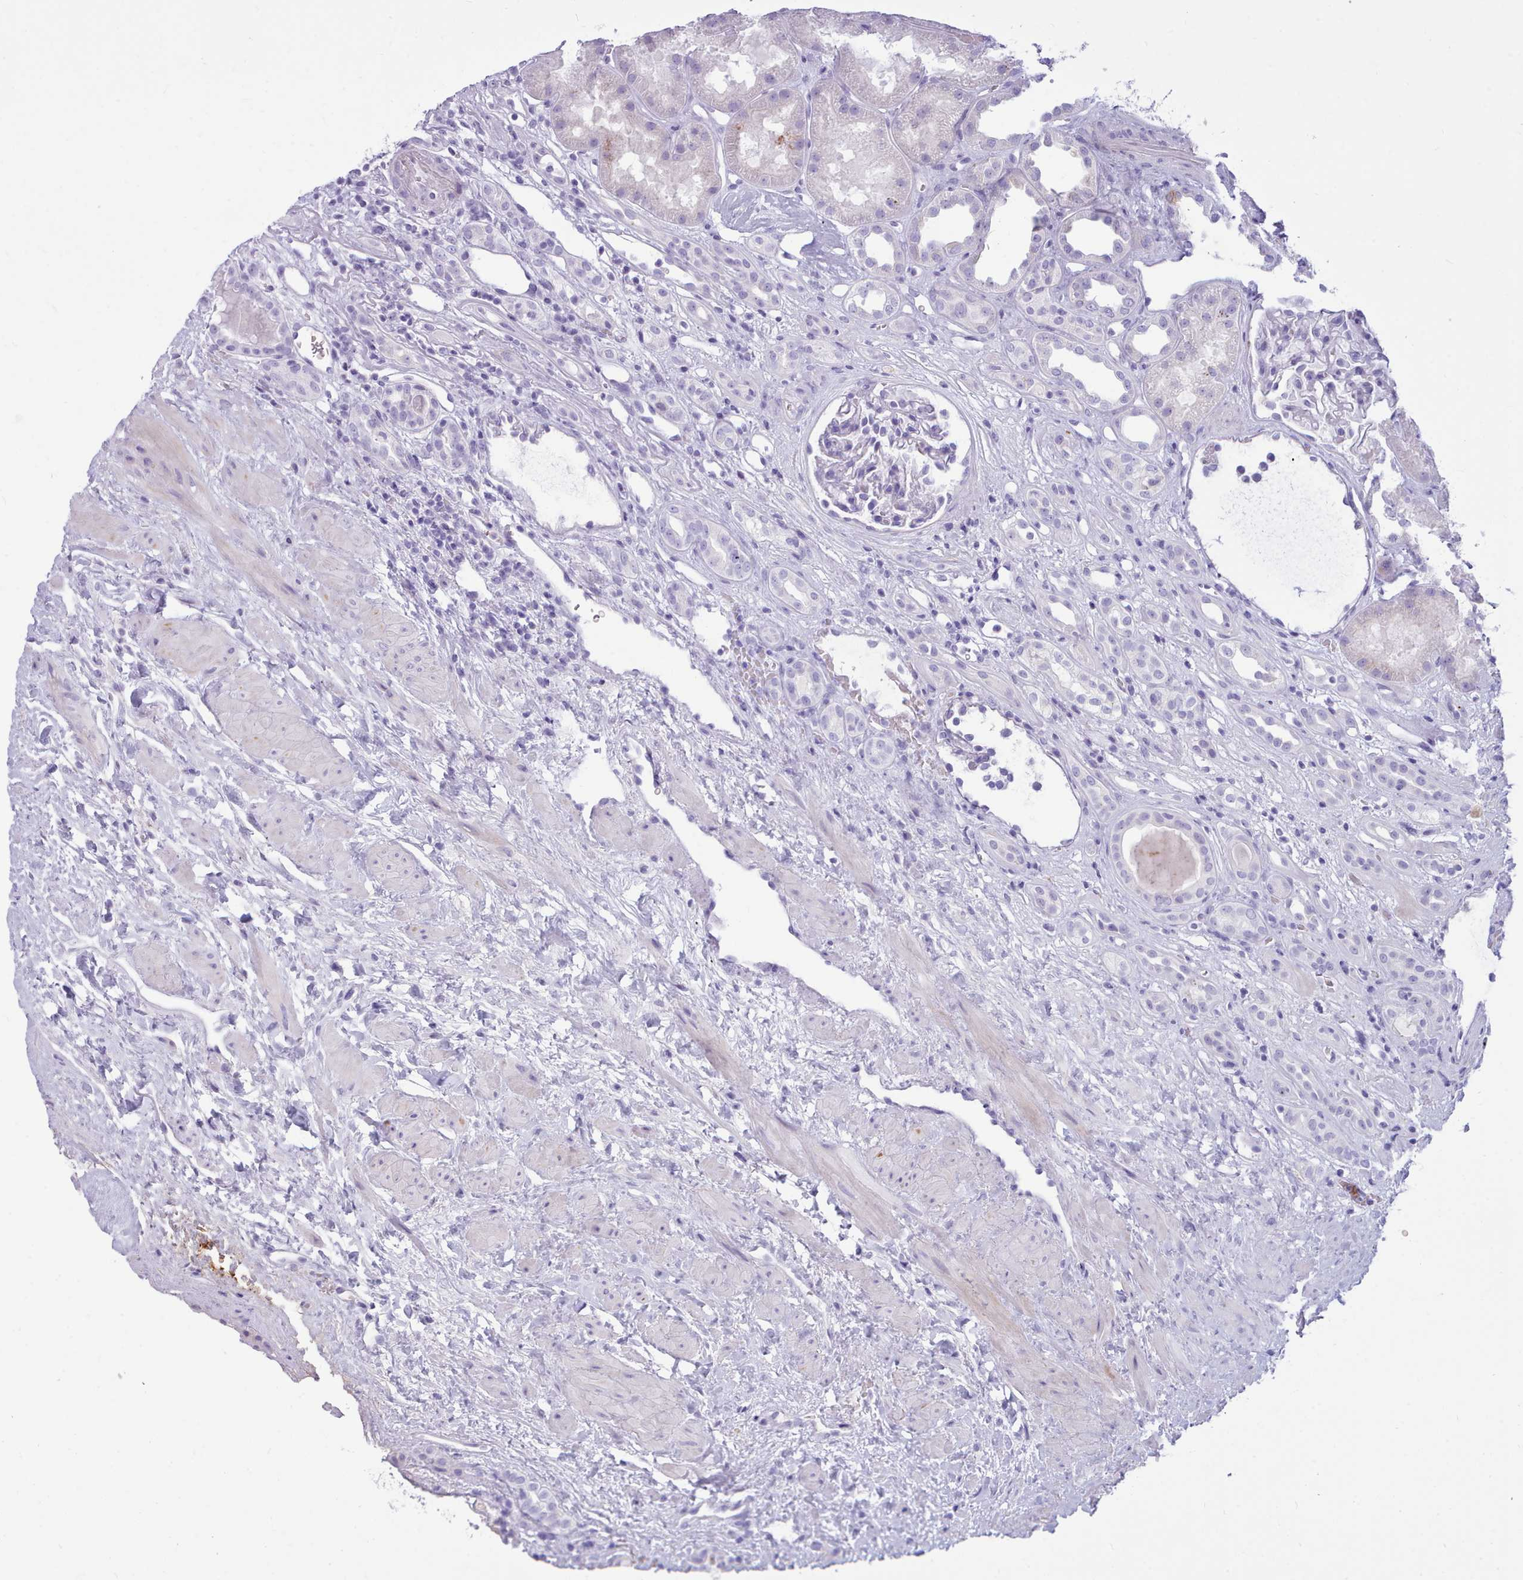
{"staining": {"intensity": "negative", "quantity": "none", "location": "none"}, "tissue": "kidney", "cell_type": "Cells in glomeruli", "image_type": "normal", "snomed": [{"axis": "morphology", "description": "Normal tissue, NOS"}, {"axis": "topography", "description": "Kidney"}], "caption": "Photomicrograph shows no significant protein positivity in cells in glomeruli of benign kidney.", "gene": "NKX1", "patient": {"sex": "male", "age": 61}}